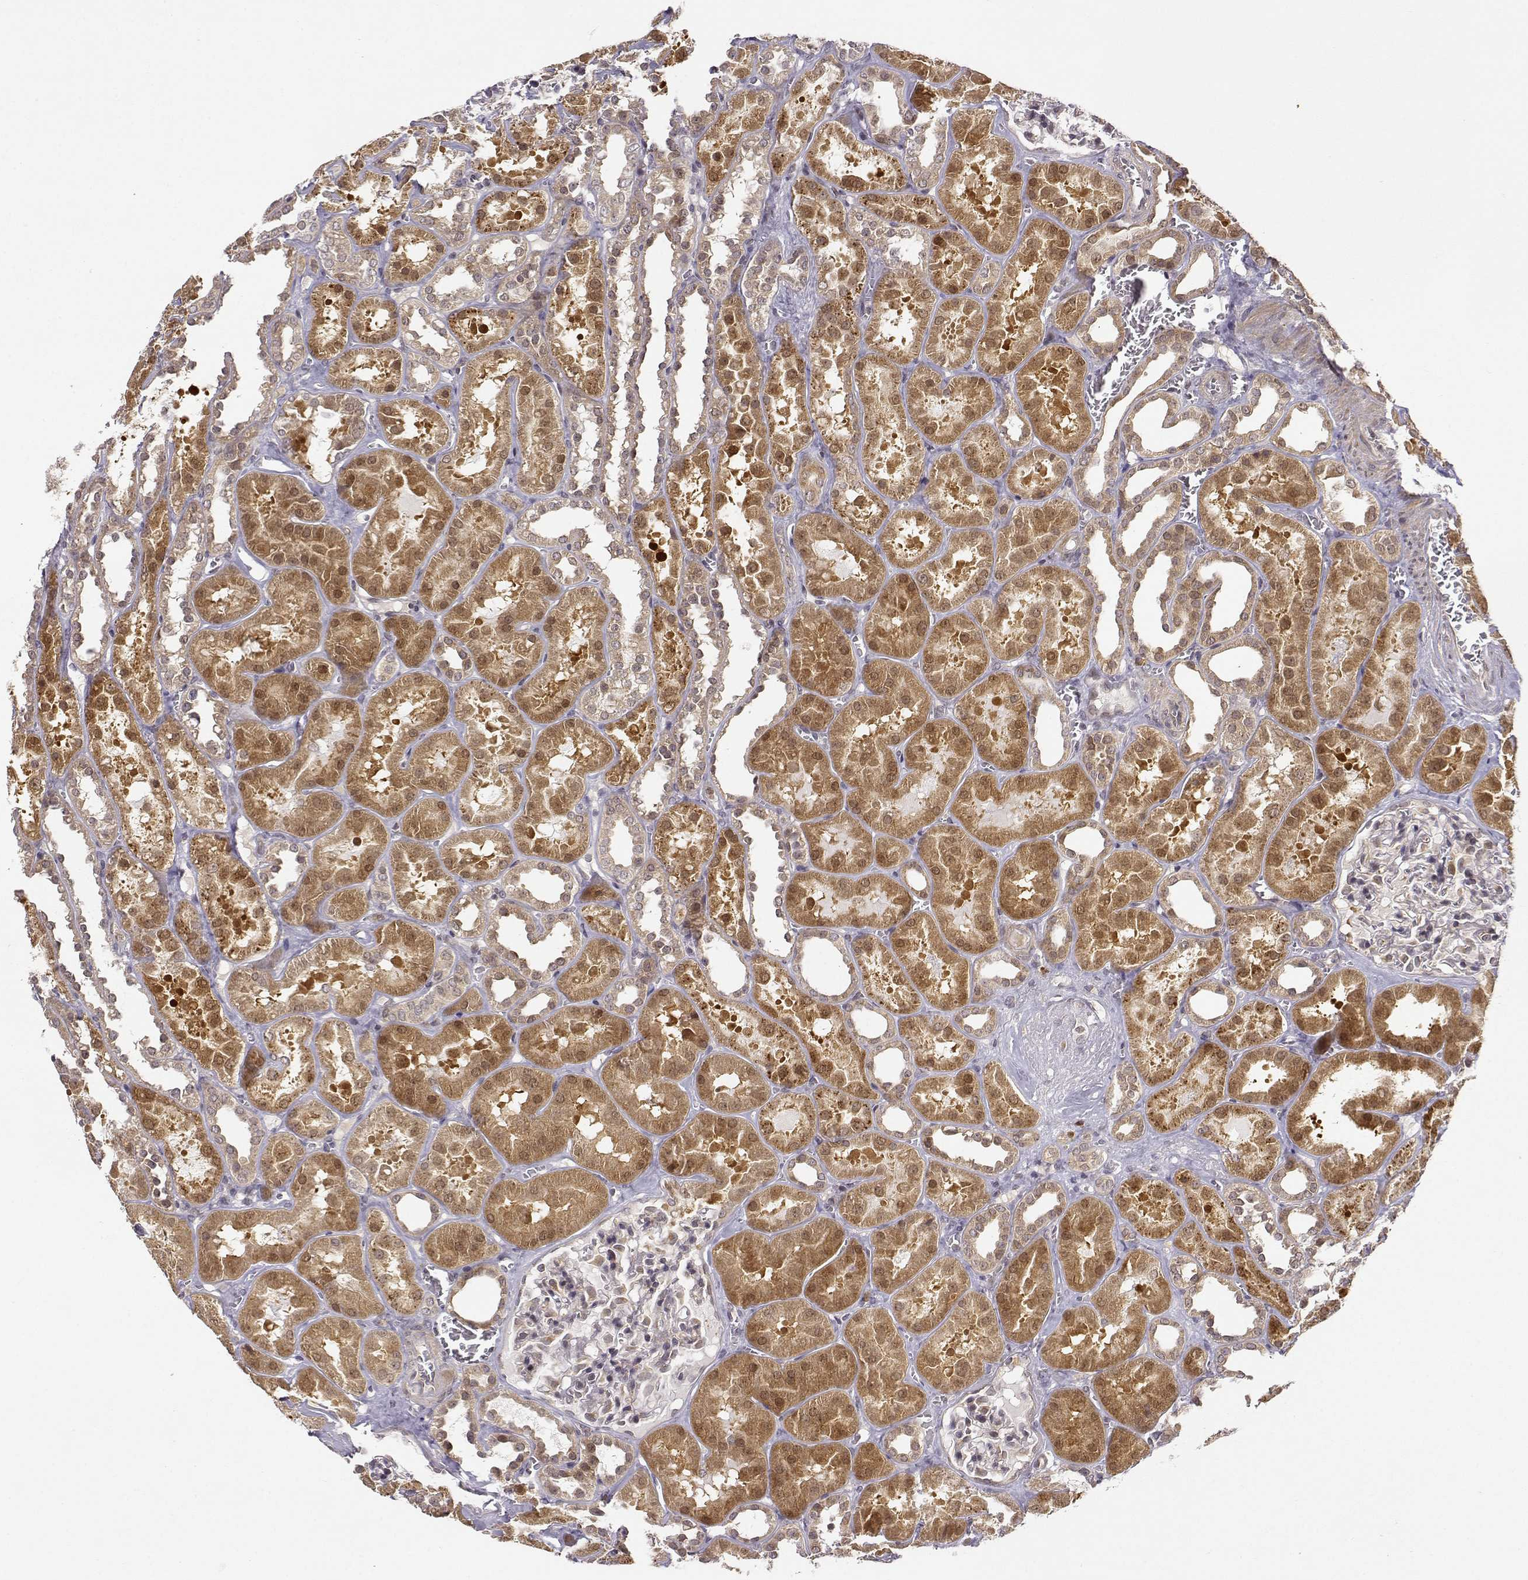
{"staining": {"intensity": "weak", "quantity": "25%-75%", "location": "cytoplasmic/membranous"}, "tissue": "kidney", "cell_type": "Cells in glomeruli", "image_type": "normal", "snomed": [{"axis": "morphology", "description": "Normal tissue, NOS"}, {"axis": "topography", "description": "Kidney"}], "caption": "High-magnification brightfield microscopy of unremarkable kidney stained with DAB (3,3'-diaminobenzidine) (brown) and counterstained with hematoxylin (blue). cells in glomeruli exhibit weak cytoplasmic/membranous staining is appreciated in approximately25%-75% of cells.", "gene": "ERGIC2", "patient": {"sex": "female", "age": 41}}